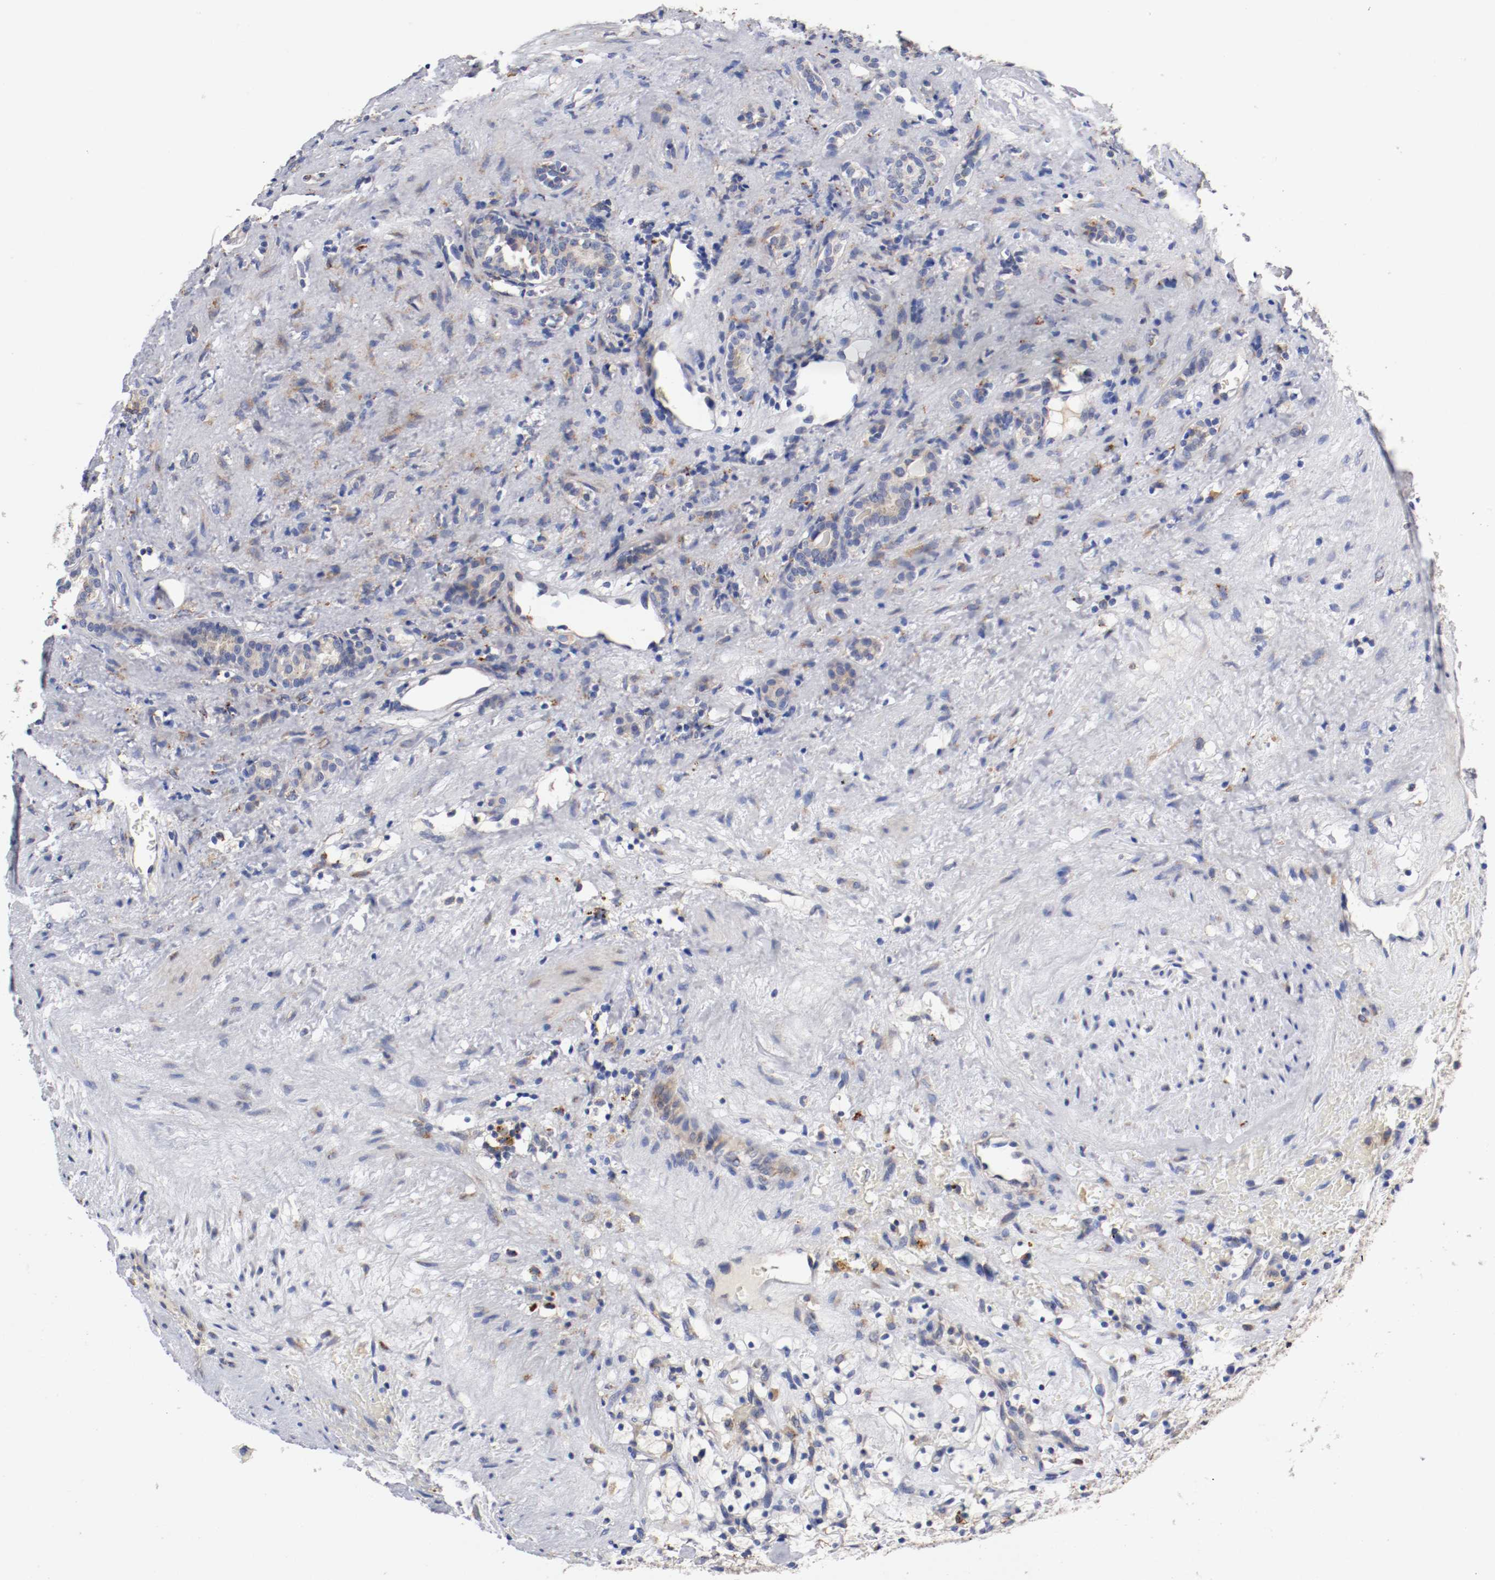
{"staining": {"intensity": "weak", "quantity": "<25%", "location": "cytoplasmic/membranous"}, "tissue": "renal cancer", "cell_type": "Tumor cells", "image_type": "cancer", "snomed": [{"axis": "morphology", "description": "Adenocarcinoma, NOS"}, {"axis": "topography", "description": "Kidney"}], "caption": "Human adenocarcinoma (renal) stained for a protein using immunohistochemistry (IHC) displays no positivity in tumor cells.", "gene": "TRAF2", "patient": {"sex": "female", "age": 83}}